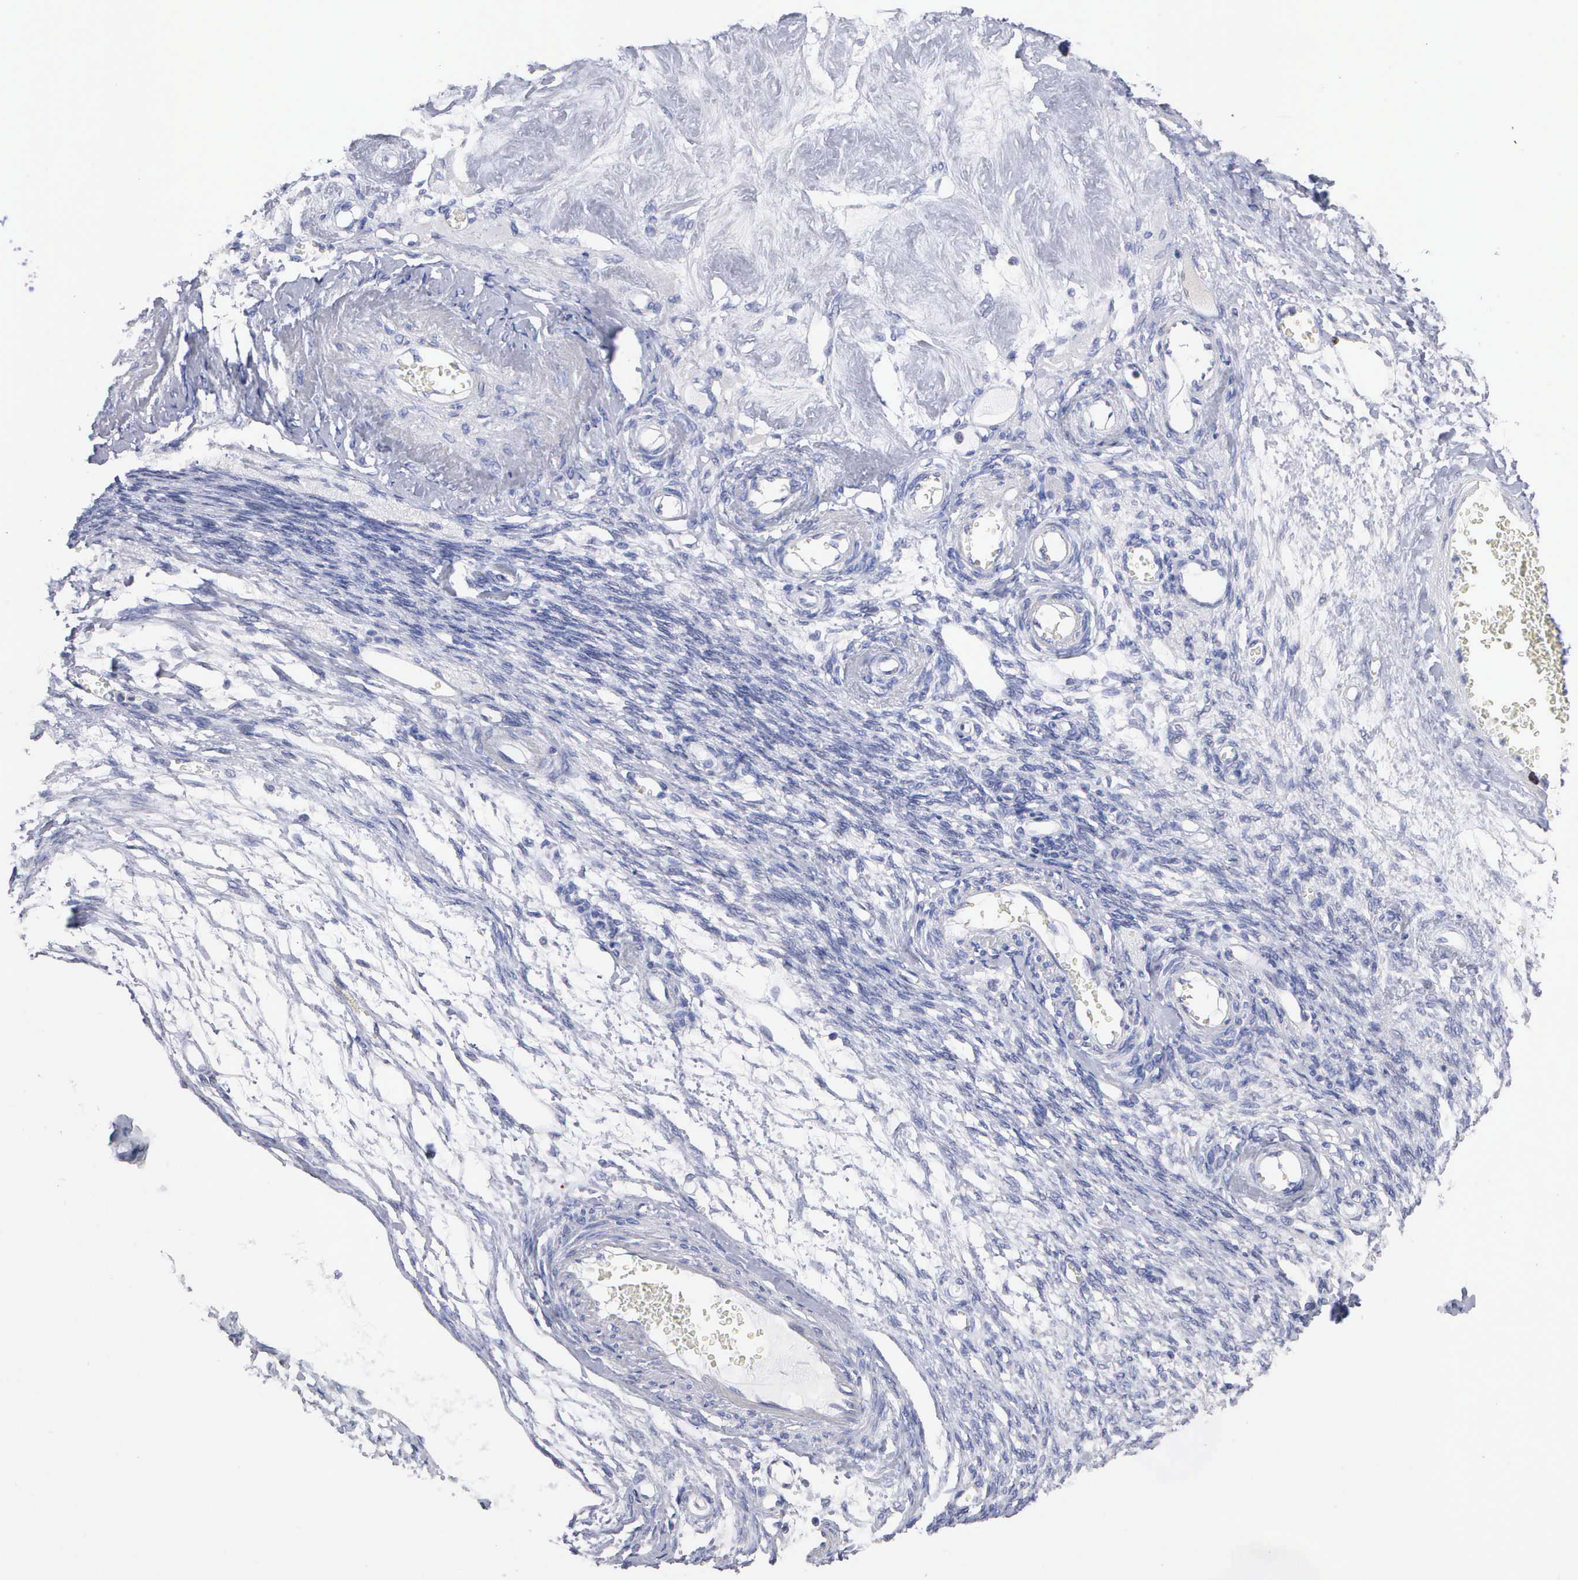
{"staining": {"intensity": "negative", "quantity": "none", "location": "none"}, "tissue": "ovarian cancer", "cell_type": "Tumor cells", "image_type": "cancer", "snomed": [{"axis": "morphology", "description": "Cystadenocarcinoma, mucinous, NOS"}, {"axis": "topography", "description": "Ovary"}], "caption": "Immunohistochemical staining of ovarian cancer reveals no significant staining in tumor cells.", "gene": "KDM6A", "patient": {"sex": "female", "age": 57}}